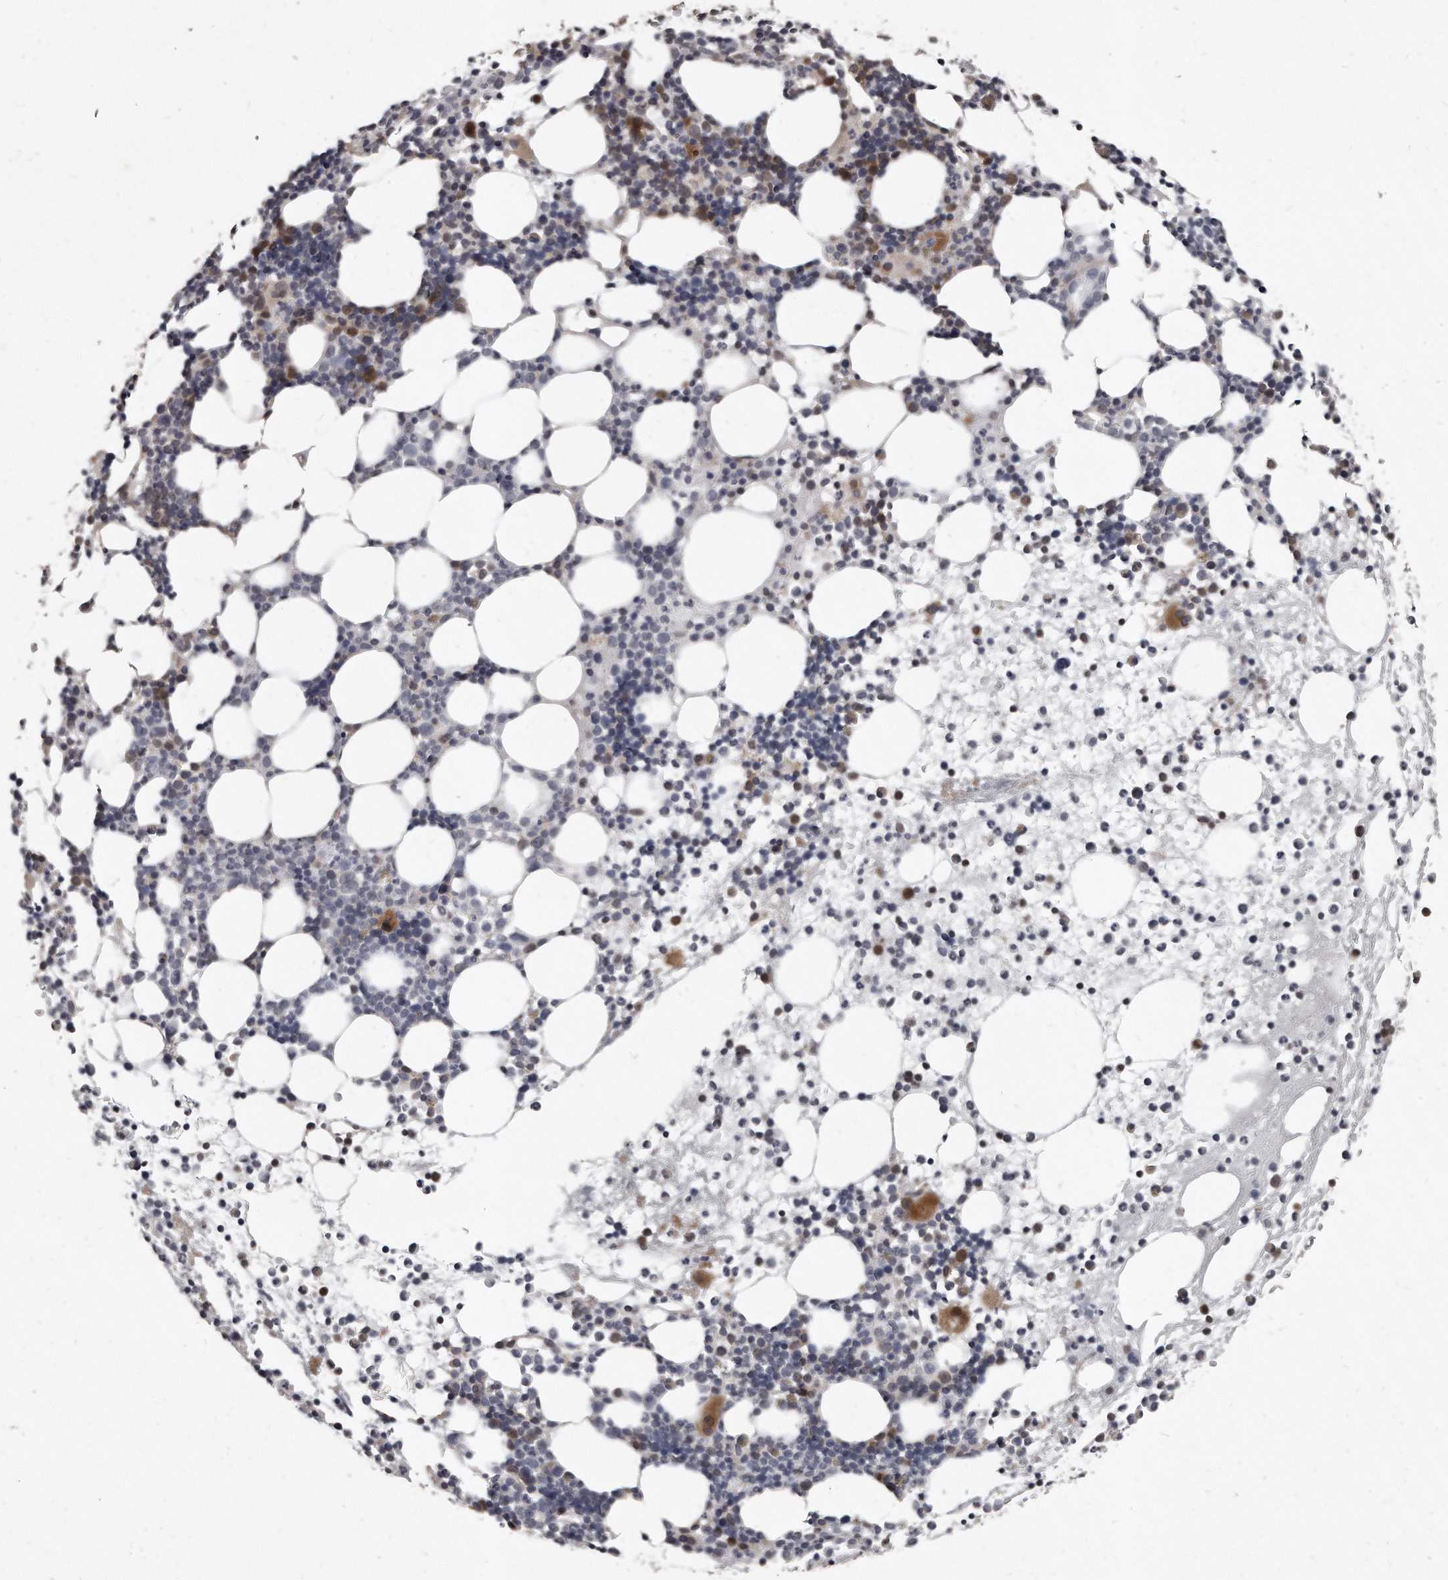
{"staining": {"intensity": "moderate", "quantity": "<25%", "location": "cytoplasmic/membranous,nuclear"}, "tissue": "bone marrow", "cell_type": "Hematopoietic cells", "image_type": "normal", "snomed": [{"axis": "morphology", "description": "Normal tissue, NOS"}, {"axis": "topography", "description": "Bone marrow"}], "caption": "Protein expression analysis of benign human bone marrow reveals moderate cytoplasmic/membranous,nuclear positivity in about <25% of hematopoietic cells. Using DAB (3,3'-diaminobenzidine) (brown) and hematoxylin (blue) stains, captured at high magnification using brightfield microscopy.", "gene": "GCH1", "patient": {"sex": "female", "age": 57}}